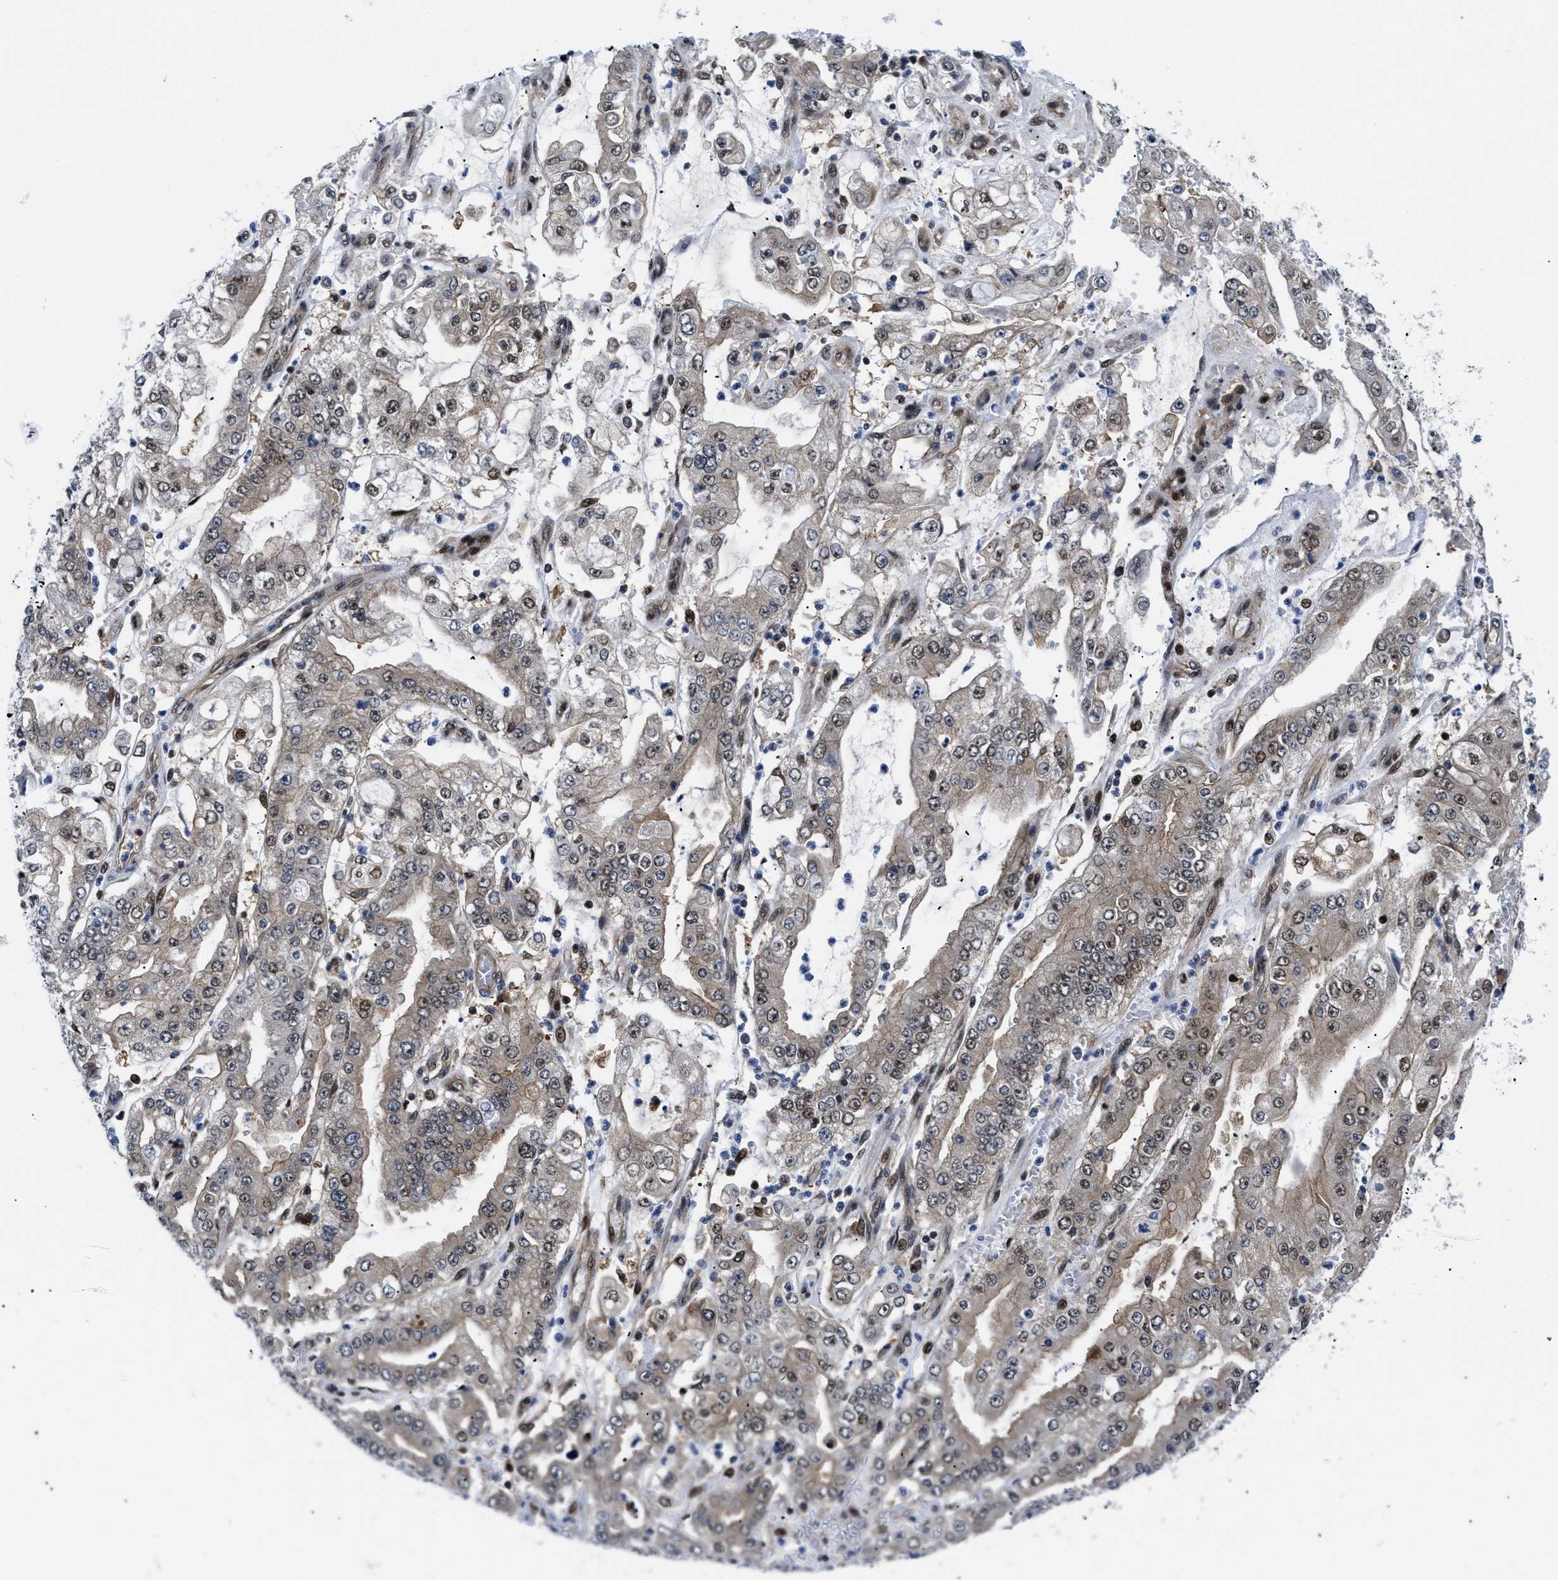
{"staining": {"intensity": "moderate", "quantity": "25%-75%", "location": "cytoplasmic/membranous,nuclear"}, "tissue": "stomach cancer", "cell_type": "Tumor cells", "image_type": "cancer", "snomed": [{"axis": "morphology", "description": "Adenocarcinoma, NOS"}, {"axis": "topography", "description": "Stomach"}], "caption": "Protein expression analysis of stomach cancer (adenocarcinoma) demonstrates moderate cytoplasmic/membranous and nuclear staining in approximately 25%-75% of tumor cells.", "gene": "SLC29A2", "patient": {"sex": "male", "age": 76}}